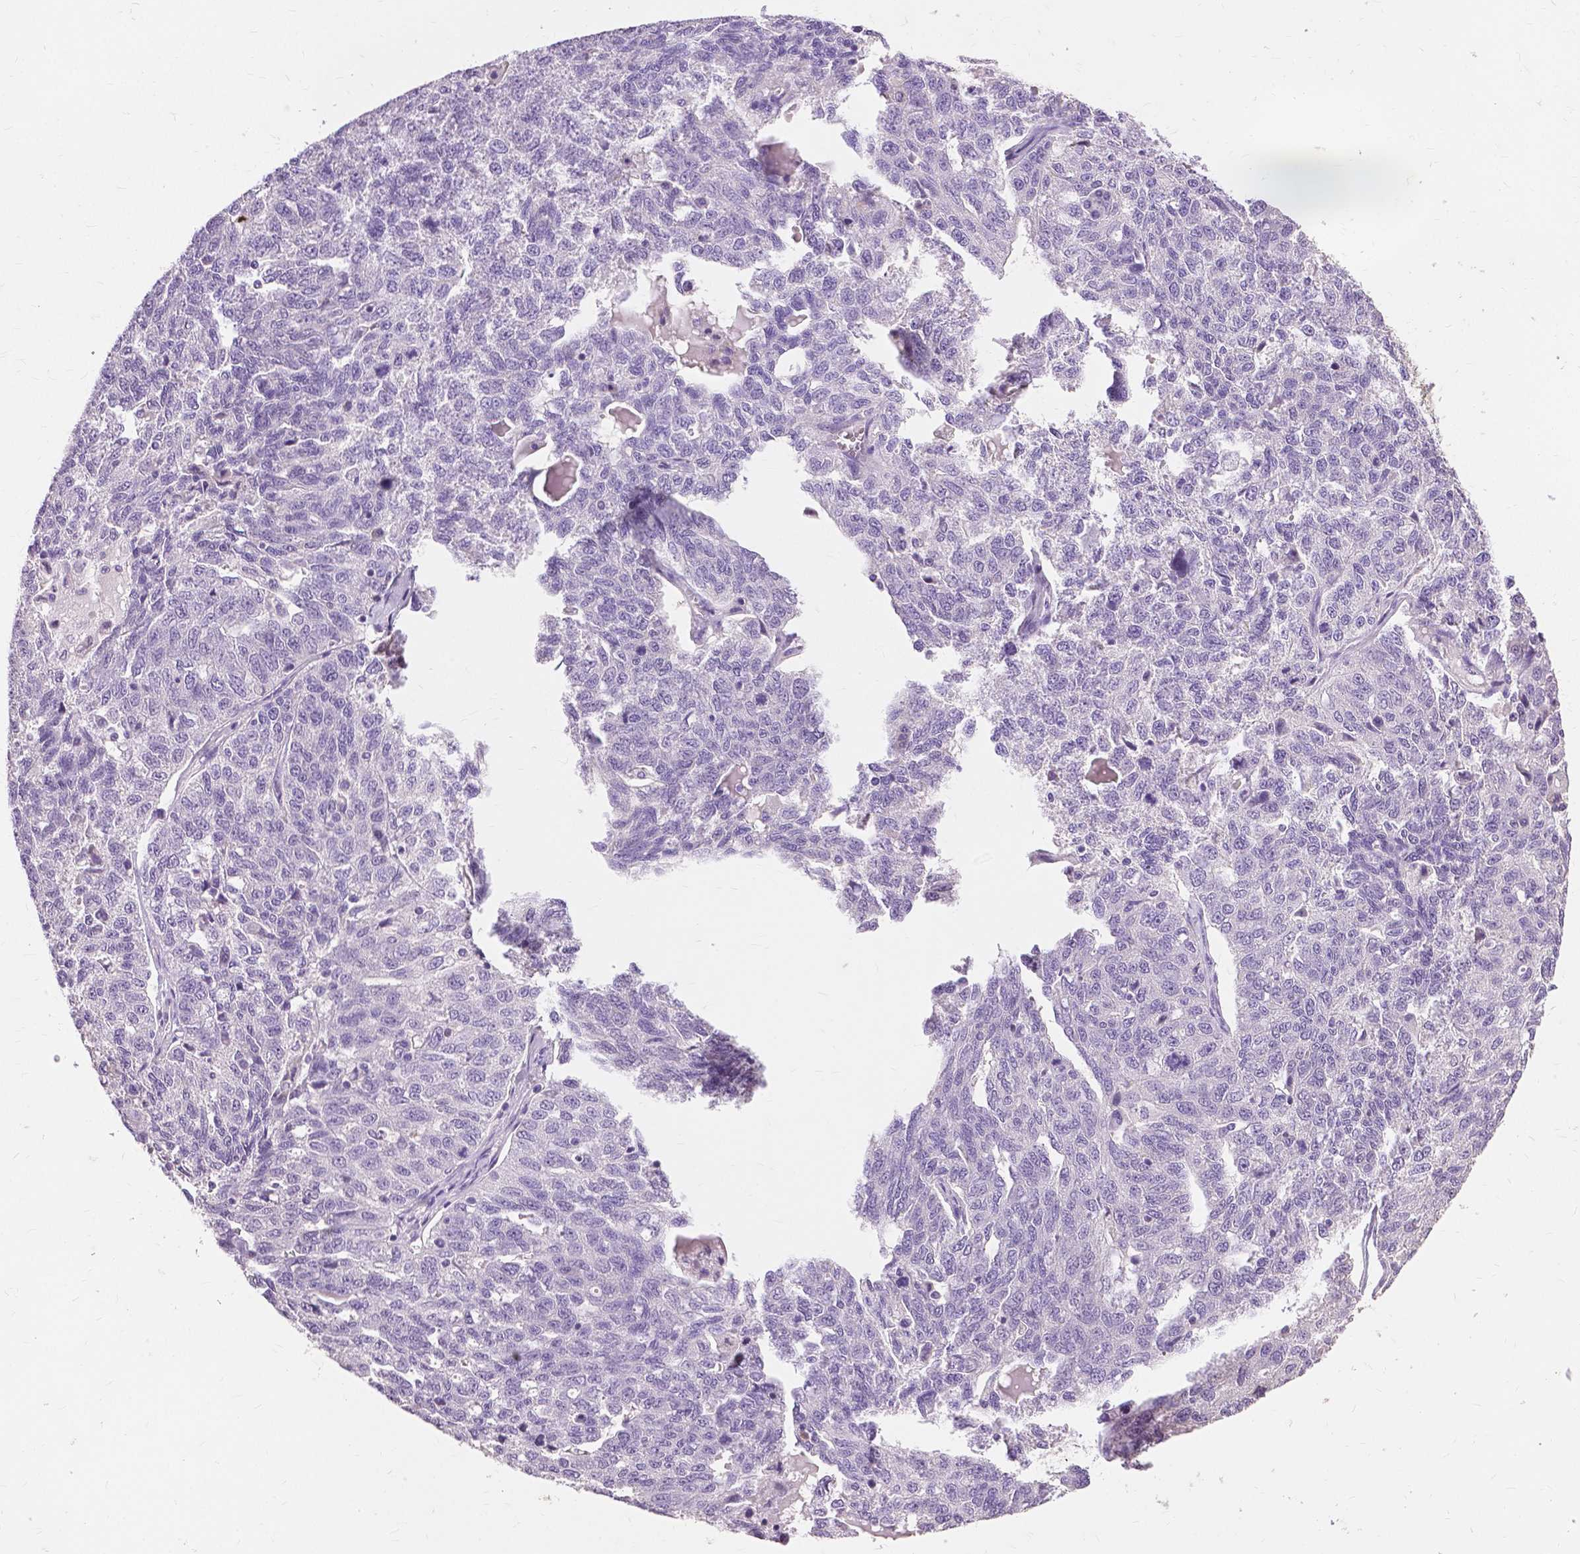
{"staining": {"intensity": "negative", "quantity": "none", "location": "none"}, "tissue": "ovarian cancer", "cell_type": "Tumor cells", "image_type": "cancer", "snomed": [{"axis": "morphology", "description": "Cystadenocarcinoma, serous, NOS"}, {"axis": "topography", "description": "Ovary"}], "caption": "Human ovarian cancer (serous cystadenocarcinoma) stained for a protein using IHC demonstrates no positivity in tumor cells.", "gene": "CXCR2", "patient": {"sex": "female", "age": 71}}